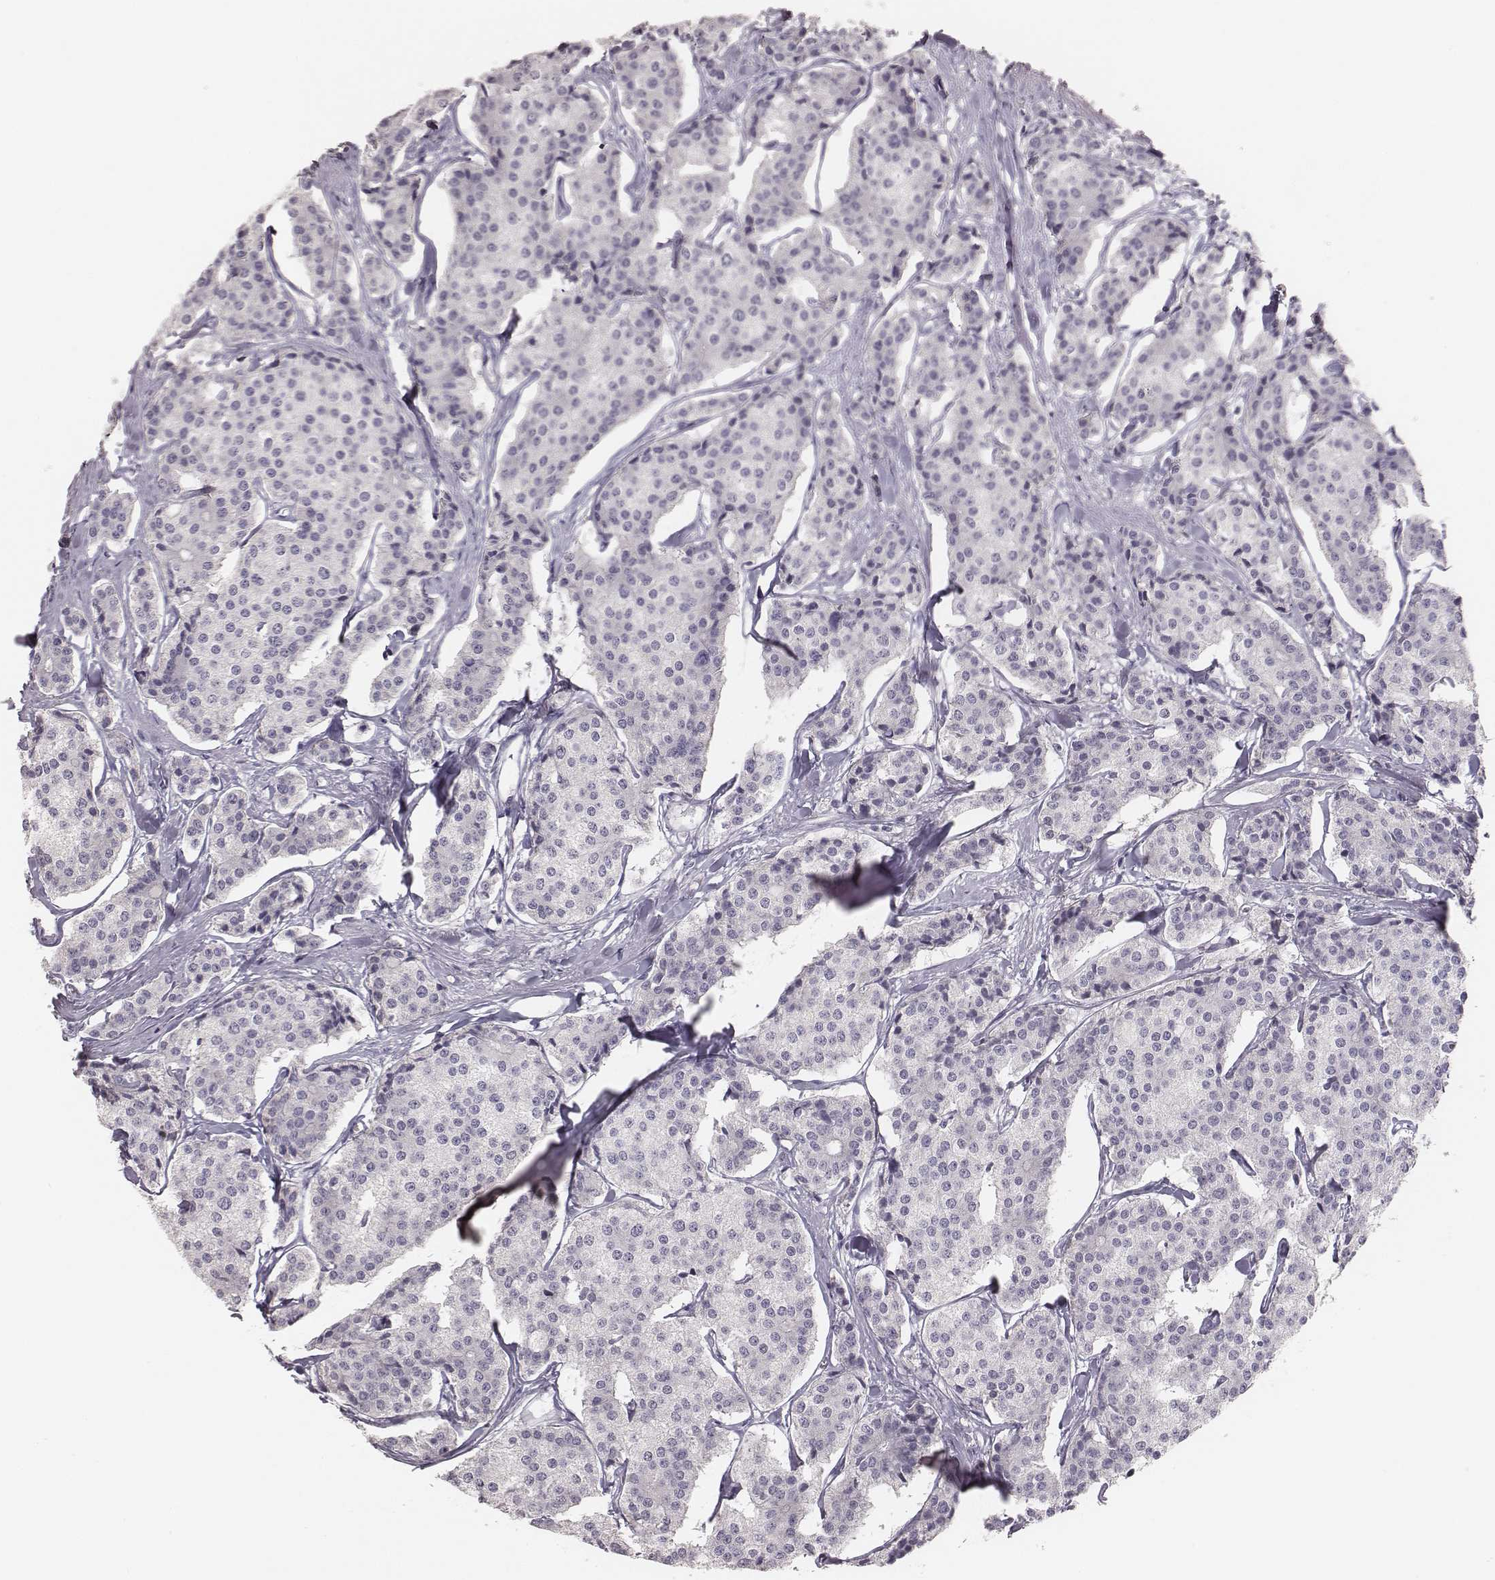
{"staining": {"intensity": "negative", "quantity": "none", "location": "none"}, "tissue": "carcinoid", "cell_type": "Tumor cells", "image_type": "cancer", "snomed": [{"axis": "morphology", "description": "Carcinoid, malignant, NOS"}, {"axis": "topography", "description": "Small intestine"}], "caption": "Protein analysis of carcinoid (malignant) shows no significant staining in tumor cells.", "gene": "MYH6", "patient": {"sex": "female", "age": 65}}